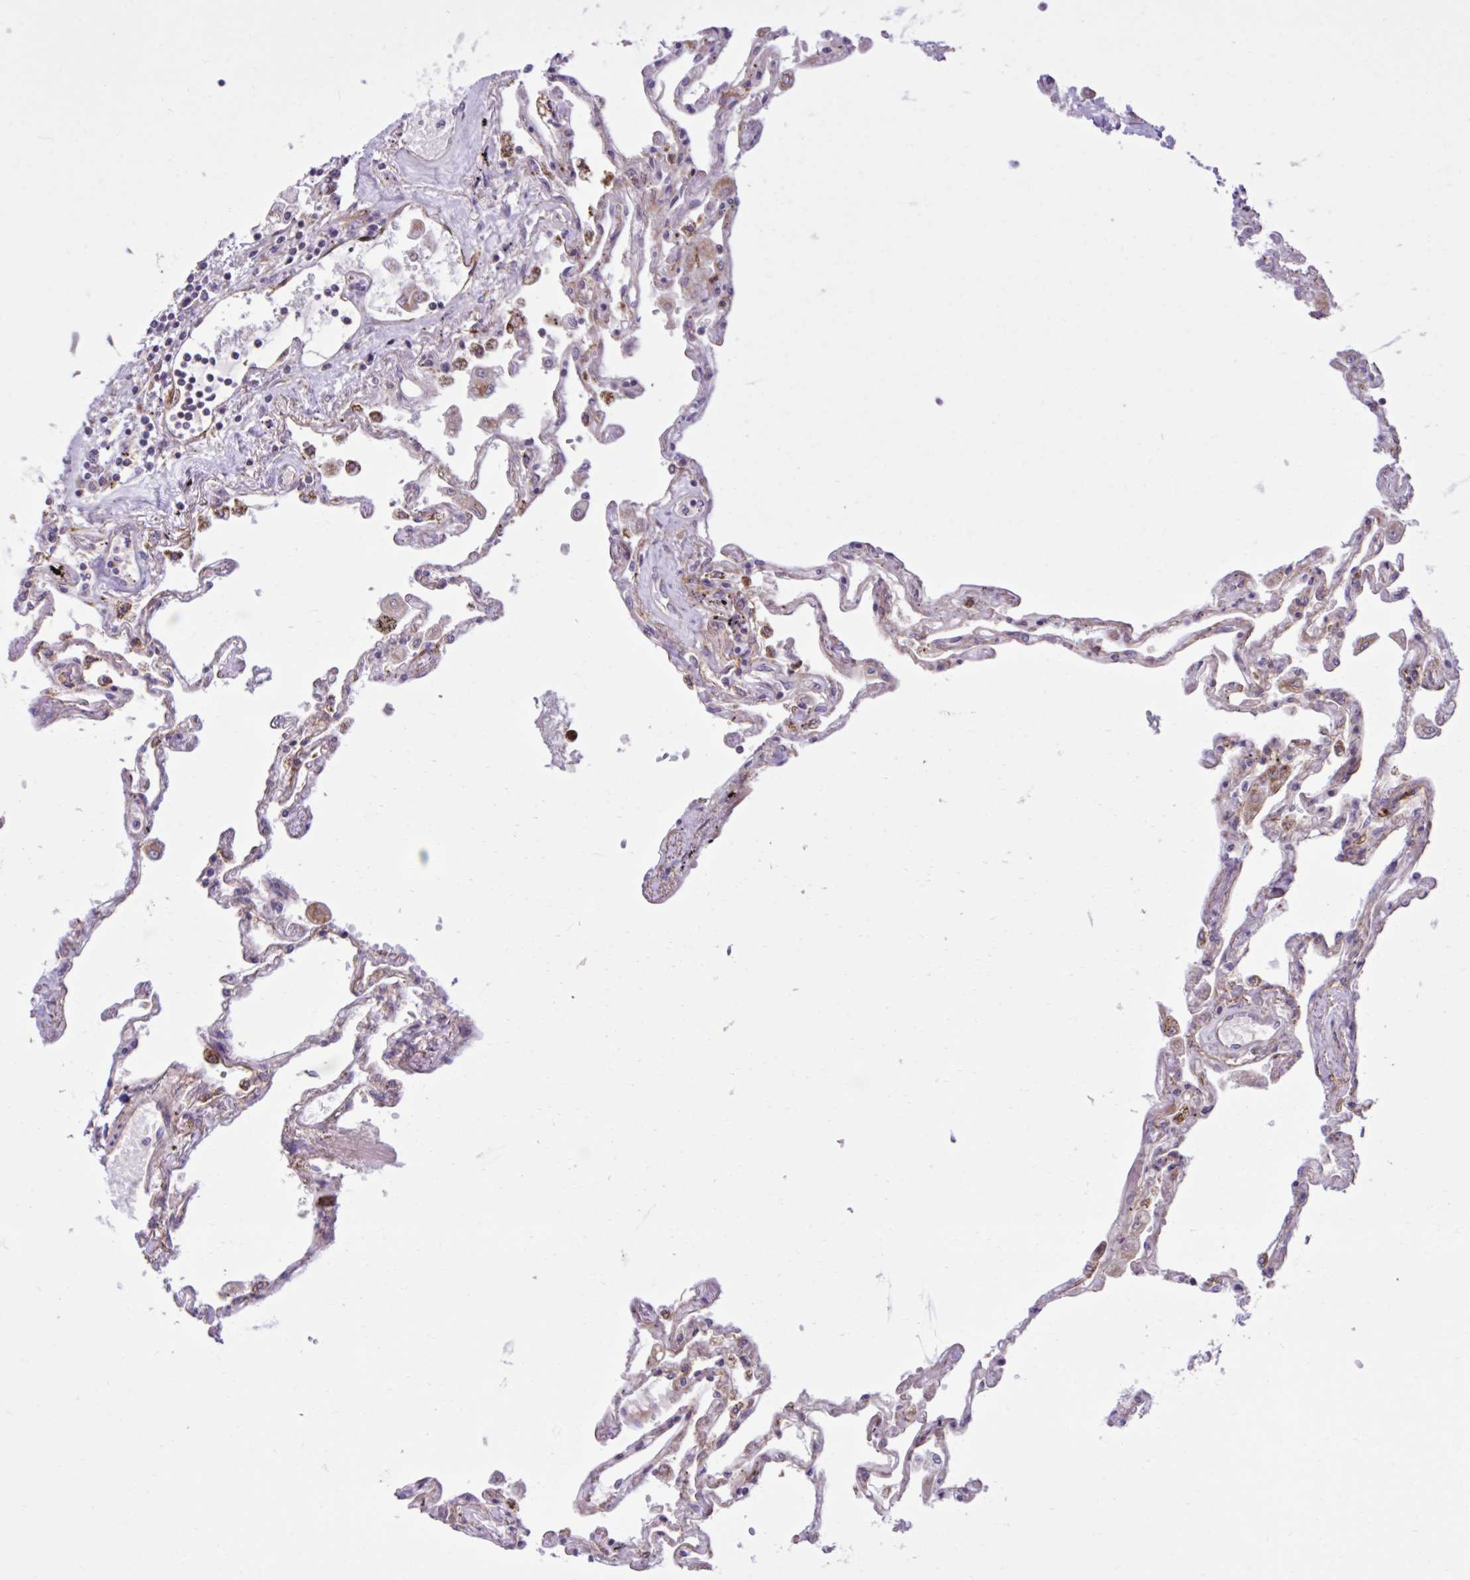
{"staining": {"intensity": "moderate", "quantity": "25%-75%", "location": "cytoplasmic/membranous"}, "tissue": "lung", "cell_type": "Alveolar cells", "image_type": "normal", "snomed": [{"axis": "morphology", "description": "Normal tissue, NOS"}, {"axis": "morphology", "description": "Adenocarcinoma, NOS"}, {"axis": "topography", "description": "Cartilage tissue"}, {"axis": "topography", "description": "Lung"}], "caption": "Lung stained with DAB IHC demonstrates medium levels of moderate cytoplasmic/membranous staining in about 25%-75% of alveolar cells. The staining is performed using DAB brown chromogen to label protein expression. The nuclei are counter-stained blue using hematoxylin.", "gene": "LIMS1", "patient": {"sex": "female", "age": 67}}